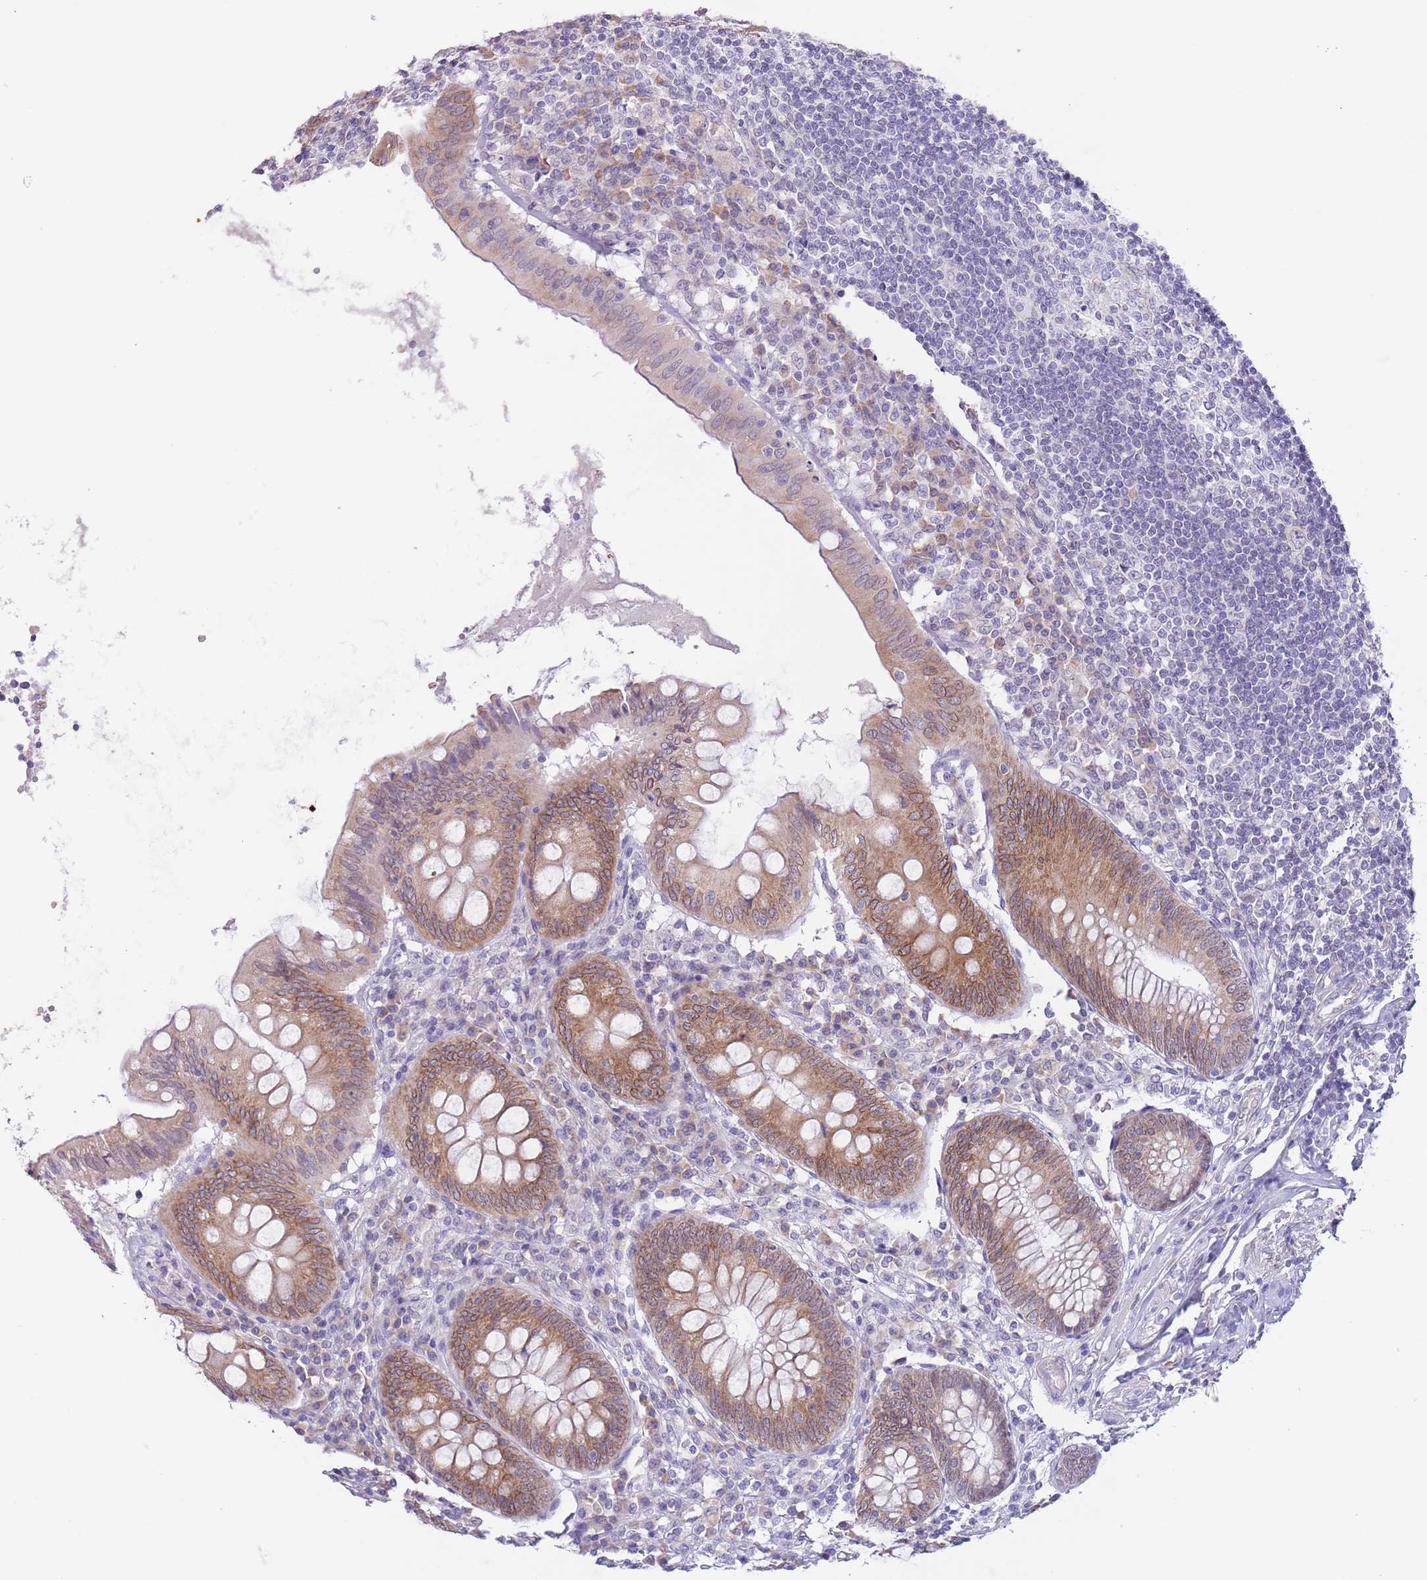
{"staining": {"intensity": "moderate", "quantity": "25%-75%", "location": "cytoplasmic/membranous,nuclear"}, "tissue": "appendix", "cell_type": "Glandular cells", "image_type": "normal", "snomed": [{"axis": "morphology", "description": "Normal tissue, NOS"}, {"axis": "topography", "description": "Appendix"}], "caption": "About 25%-75% of glandular cells in benign appendix exhibit moderate cytoplasmic/membranous,nuclear protein staining as visualized by brown immunohistochemical staining.", "gene": "EBPL", "patient": {"sex": "female", "age": 54}}